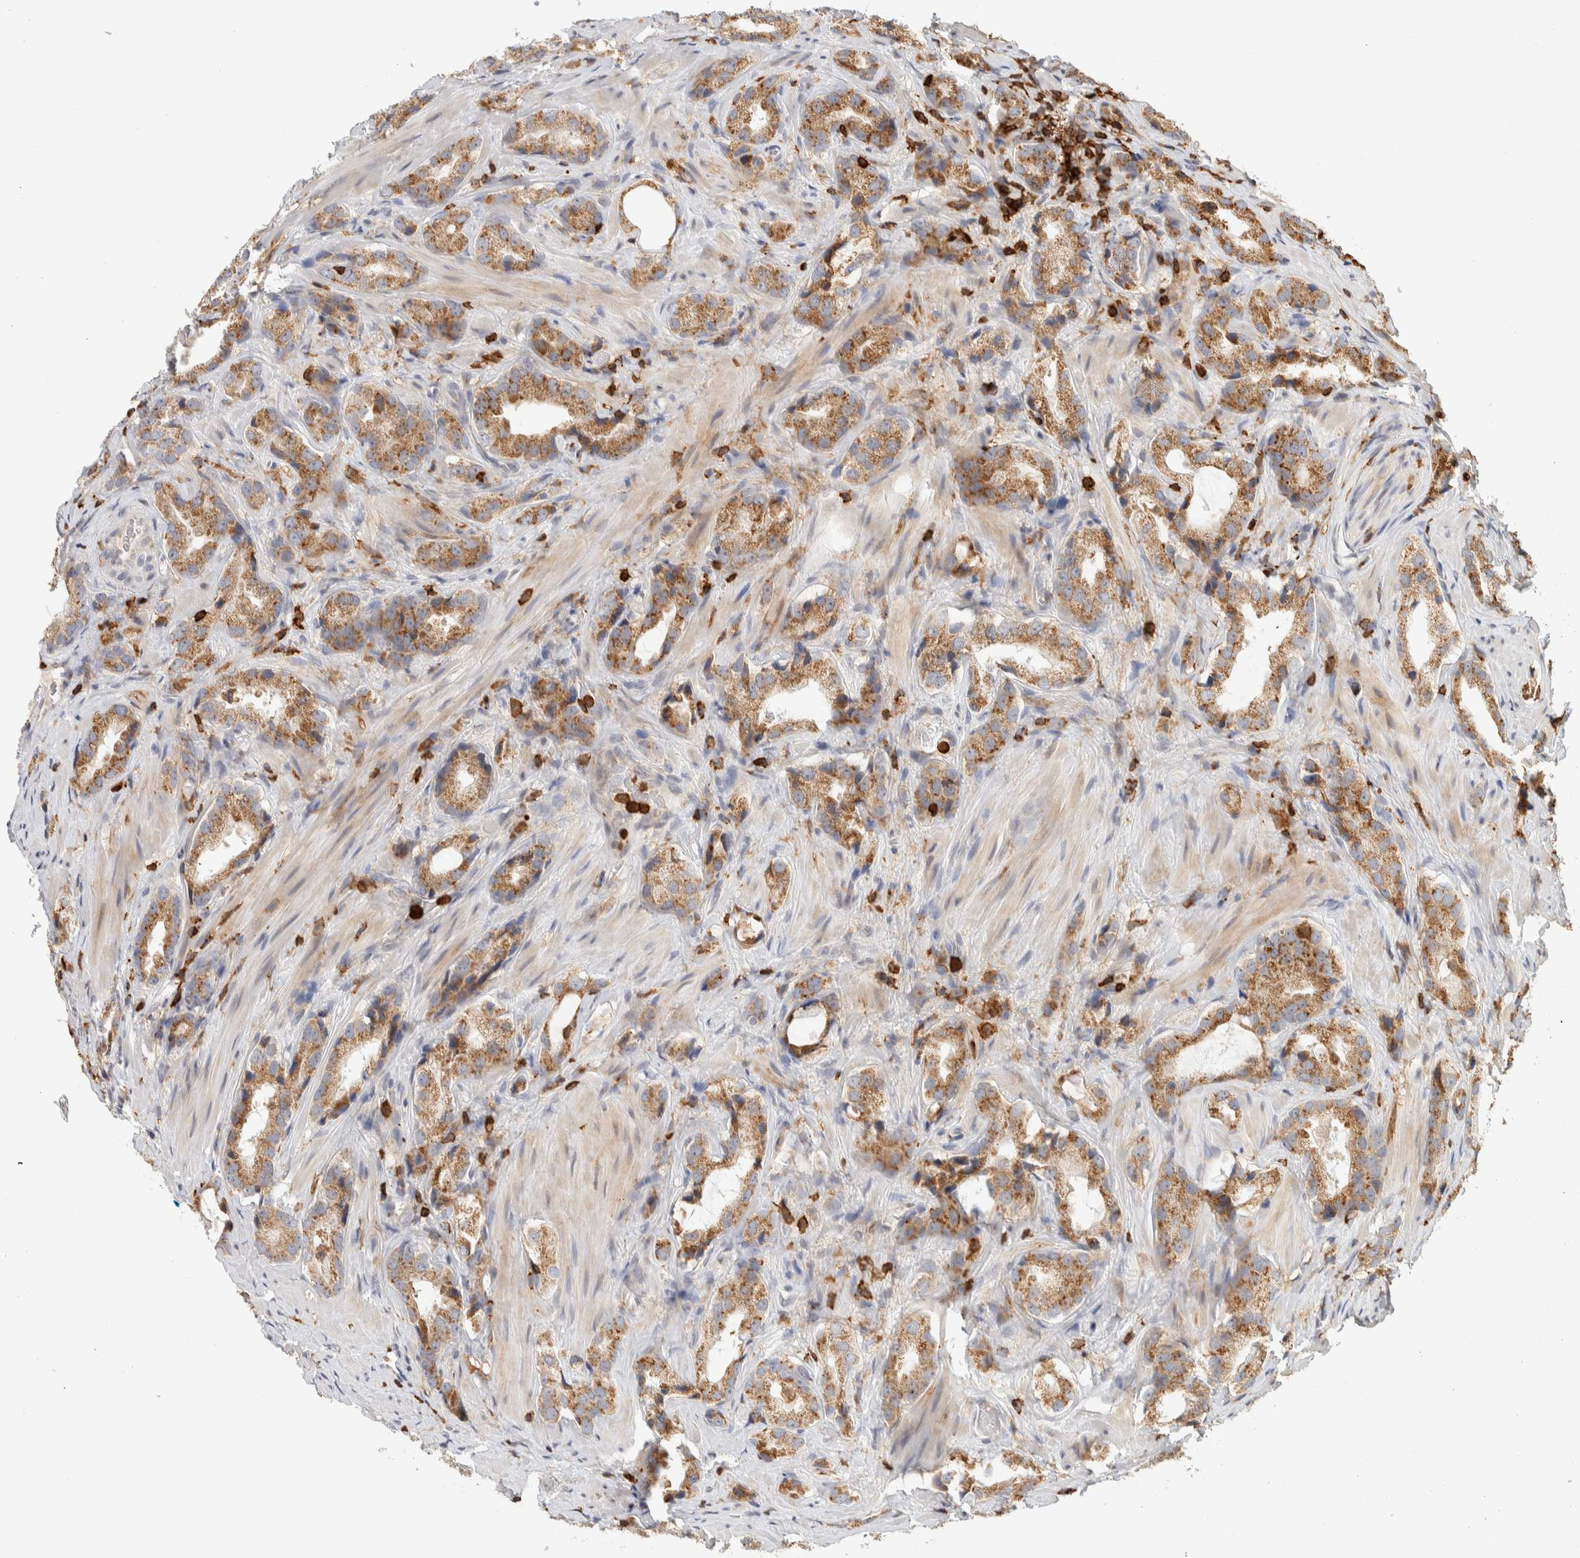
{"staining": {"intensity": "moderate", "quantity": ">75%", "location": "cytoplasmic/membranous"}, "tissue": "prostate cancer", "cell_type": "Tumor cells", "image_type": "cancer", "snomed": [{"axis": "morphology", "description": "Adenocarcinoma, High grade"}, {"axis": "topography", "description": "Prostate"}], "caption": "Protein staining reveals moderate cytoplasmic/membranous positivity in approximately >75% of tumor cells in adenocarcinoma (high-grade) (prostate).", "gene": "RUNDC1", "patient": {"sex": "male", "age": 63}}